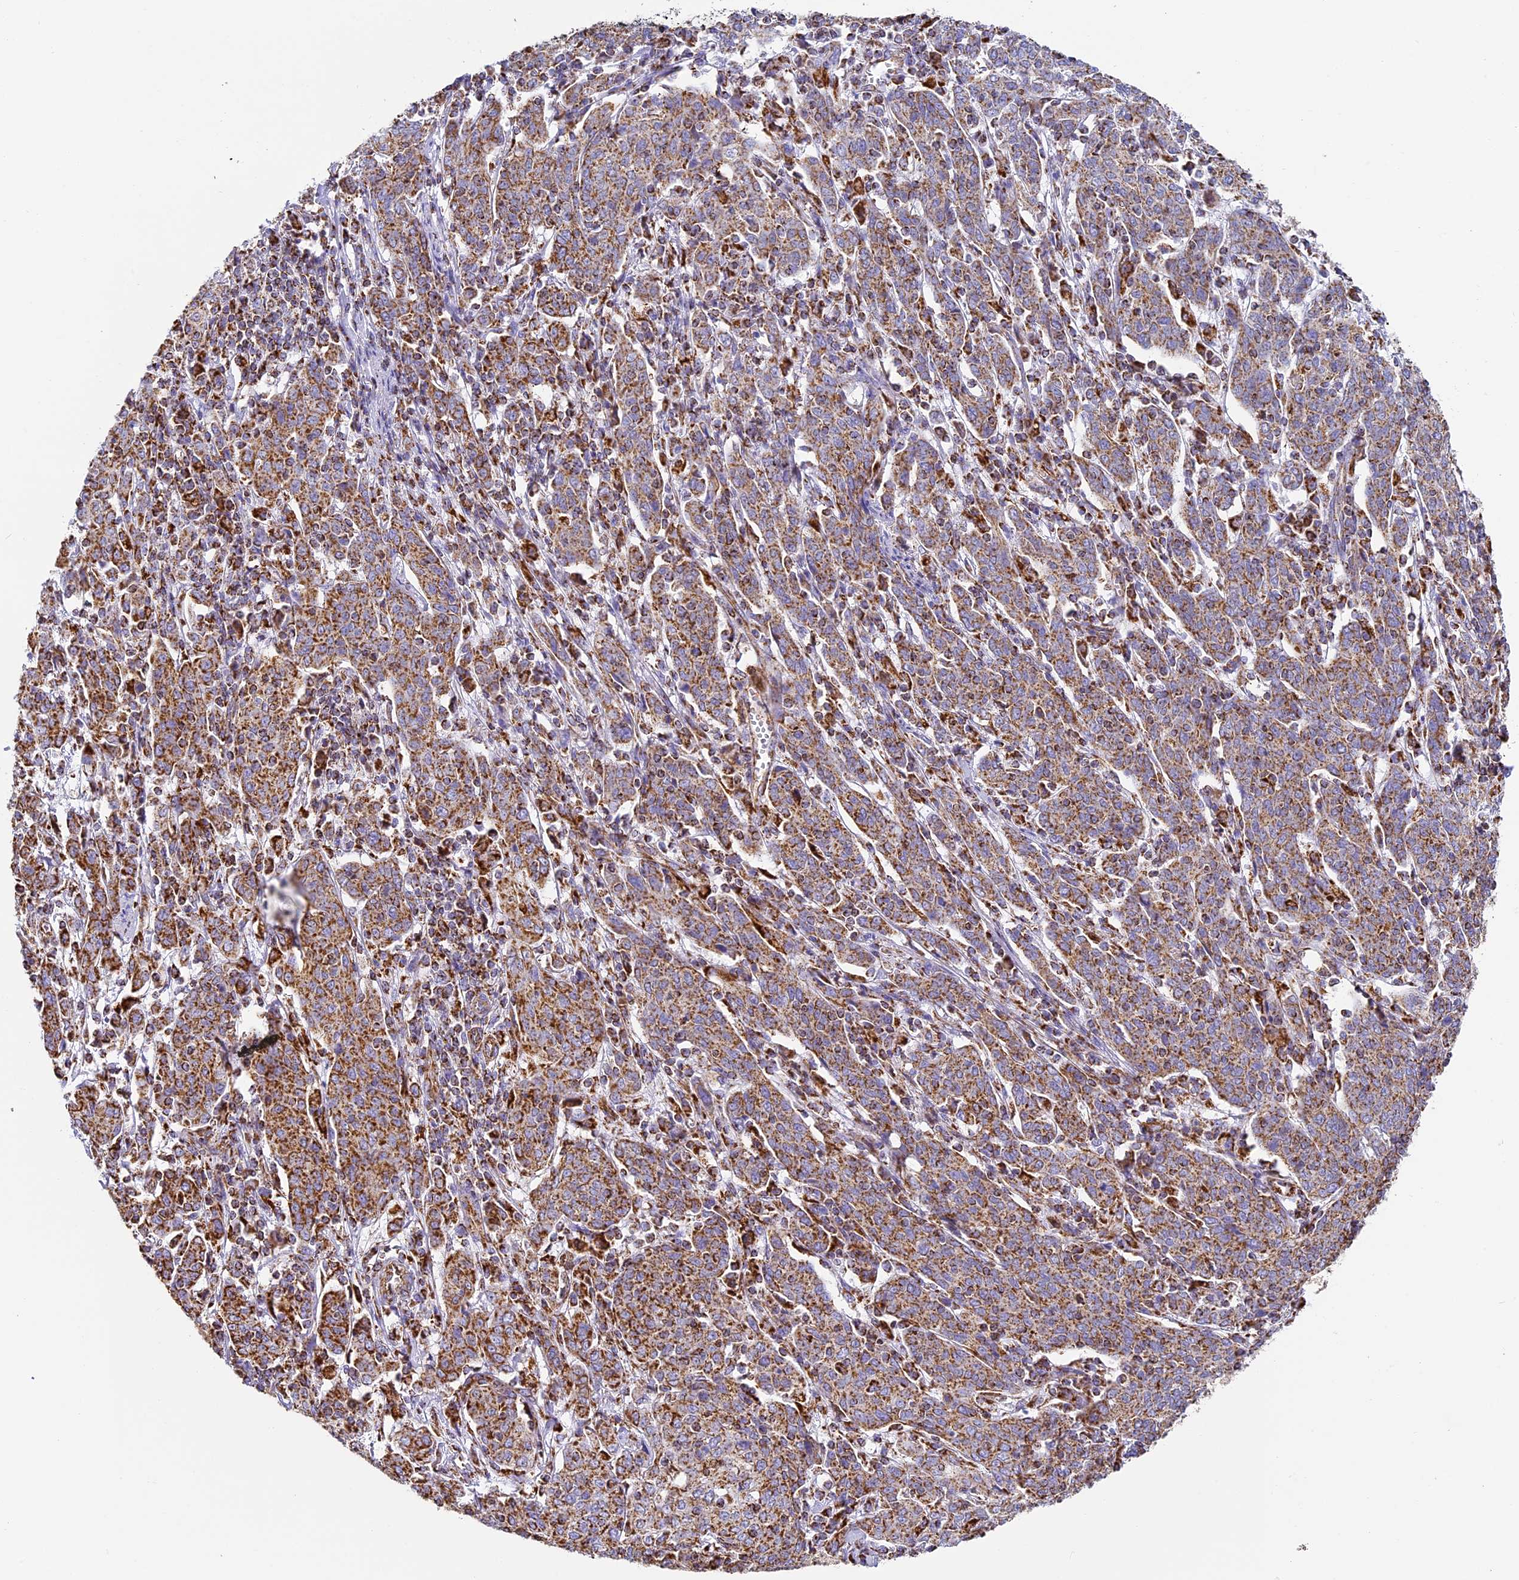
{"staining": {"intensity": "moderate", "quantity": ">75%", "location": "cytoplasmic/membranous"}, "tissue": "cervical cancer", "cell_type": "Tumor cells", "image_type": "cancer", "snomed": [{"axis": "morphology", "description": "Squamous cell carcinoma, NOS"}, {"axis": "topography", "description": "Cervix"}], "caption": "Immunohistochemistry histopathology image of neoplastic tissue: human squamous cell carcinoma (cervical) stained using immunohistochemistry (IHC) shows medium levels of moderate protein expression localized specifically in the cytoplasmic/membranous of tumor cells, appearing as a cytoplasmic/membranous brown color.", "gene": "STK17A", "patient": {"sex": "female", "age": 67}}